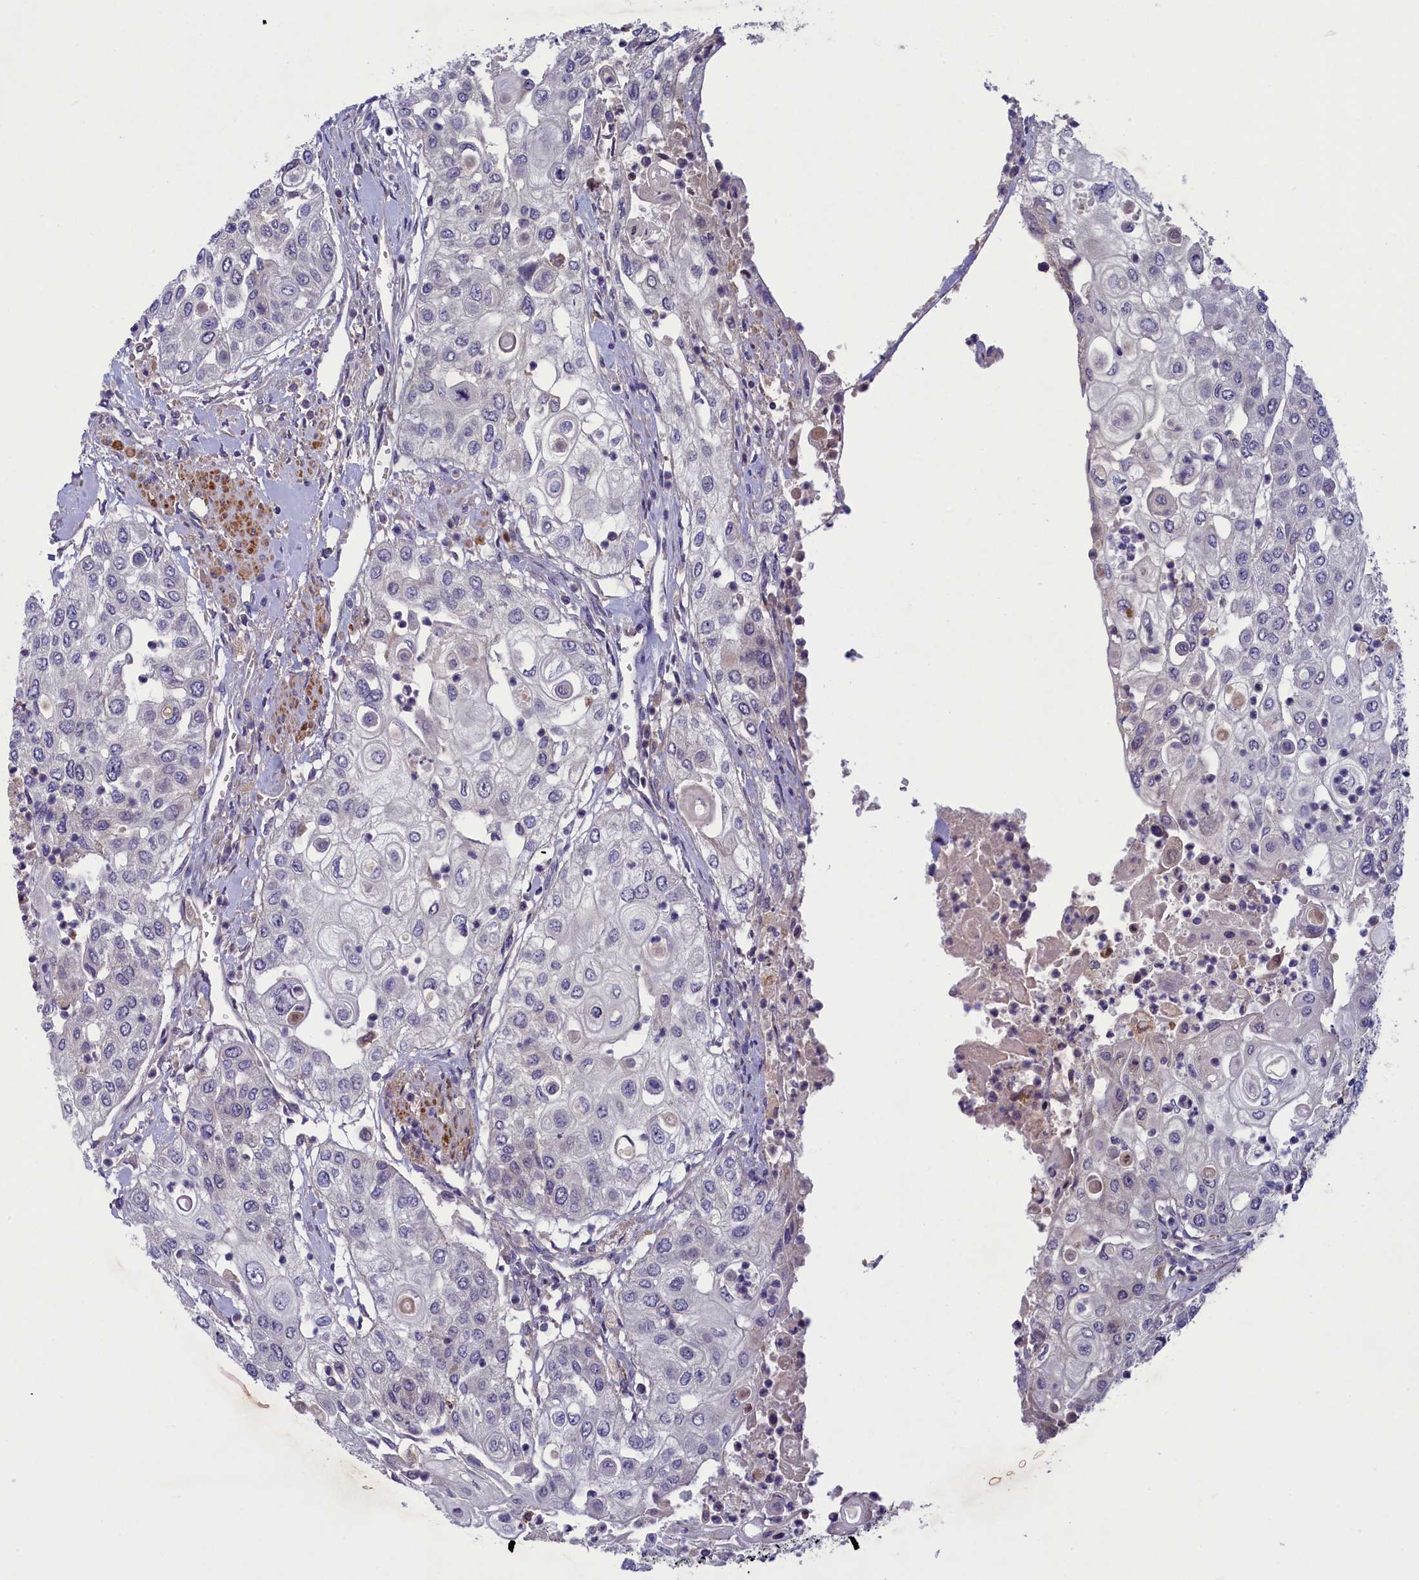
{"staining": {"intensity": "negative", "quantity": "none", "location": "none"}, "tissue": "urothelial cancer", "cell_type": "Tumor cells", "image_type": "cancer", "snomed": [{"axis": "morphology", "description": "Urothelial carcinoma, High grade"}, {"axis": "topography", "description": "Urinary bladder"}], "caption": "This micrograph is of urothelial cancer stained with immunohistochemistry (IHC) to label a protein in brown with the nuclei are counter-stained blue. There is no expression in tumor cells.", "gene": "NUBP1", "patient": {"sex": "female", "age": 79}}